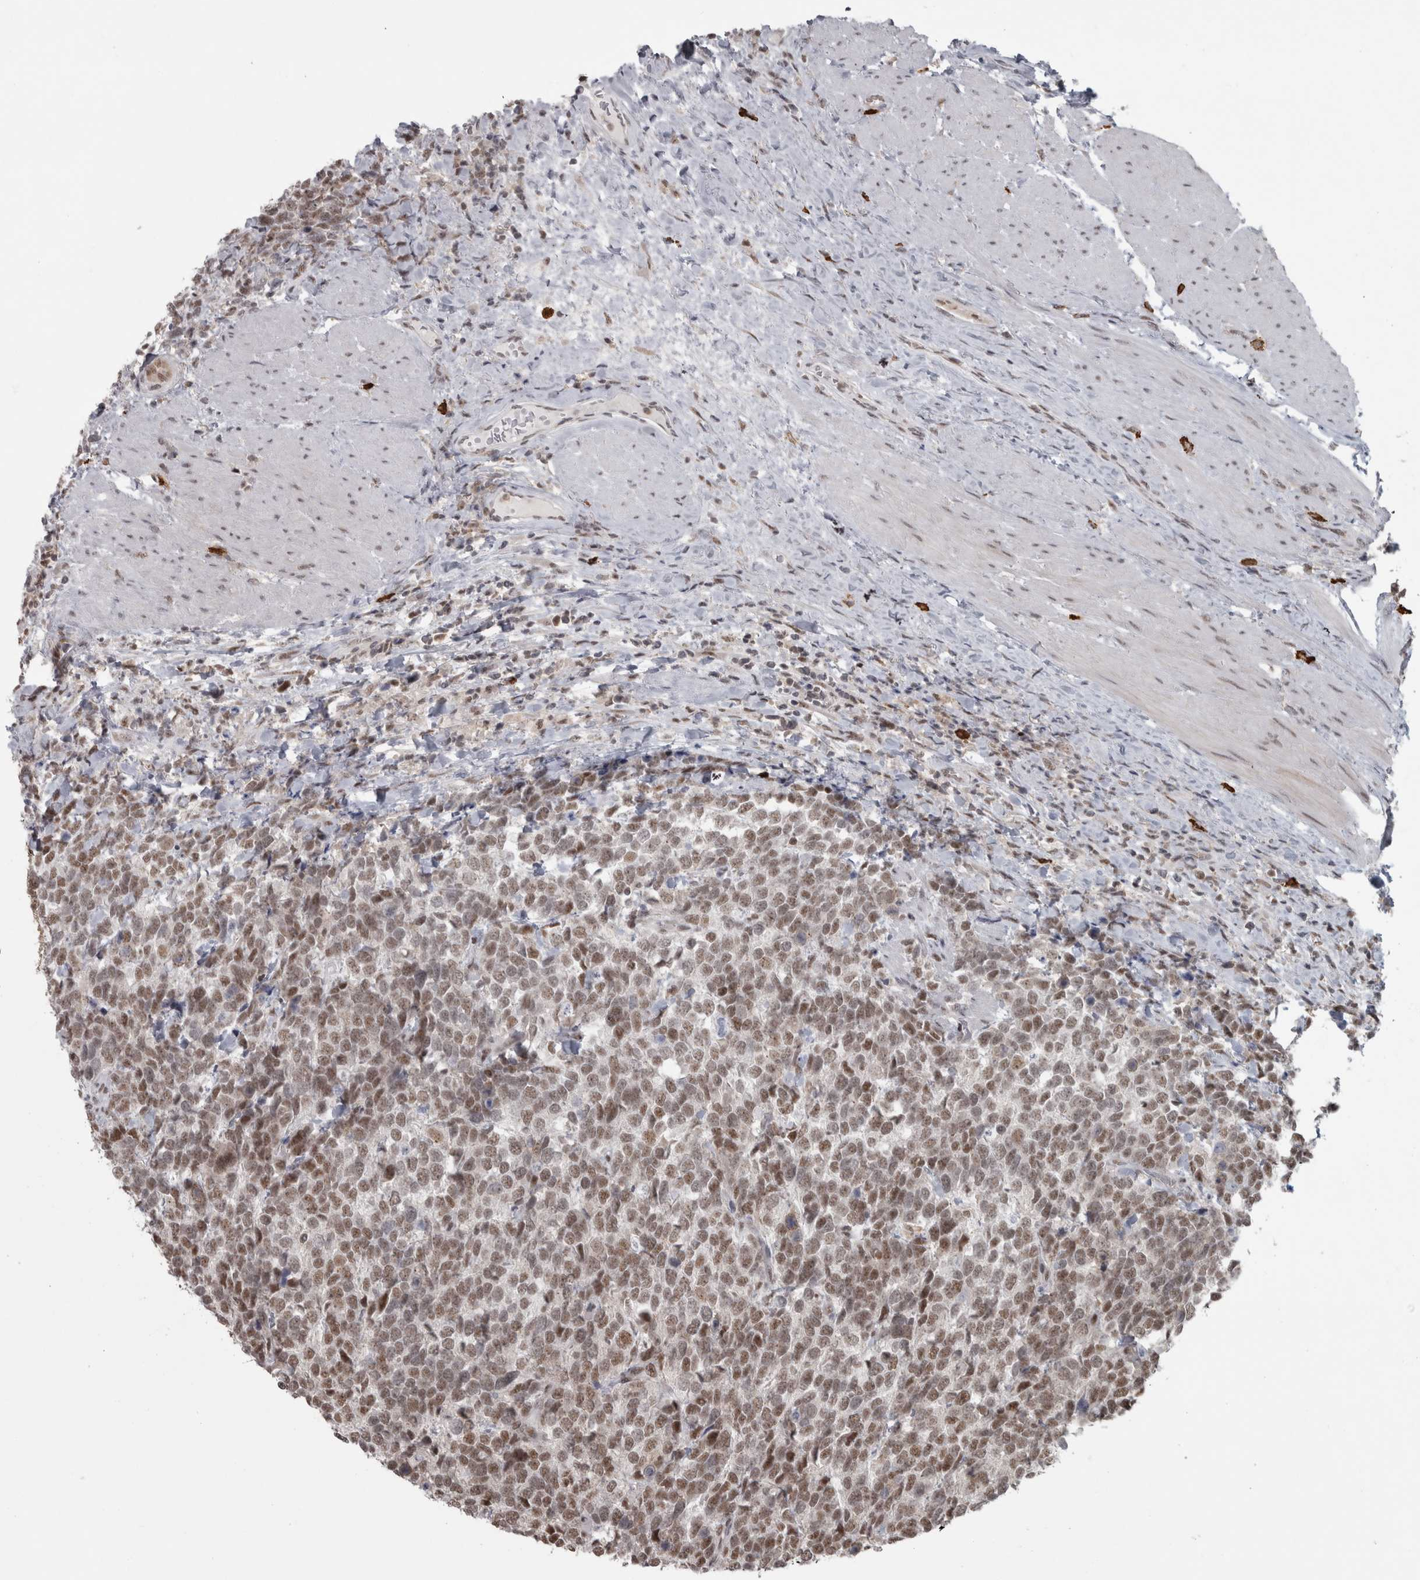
{"staining": {"intensity": "moderate", "quantity": ">75%", "location": "nuclear"}, "tissue": "urothelial cancer", "cell_type": "Tumor cells", "image_type": "cancer", "snomed": [{"axis": "morphology", "description": "Urothelial carcinoma, High grade"}, {"axis": "topography", "description": "Urinary bladder"}], "caption": "Protein expression analysis of urothelial cancer reveals moderate nuclear staining in approximately >75% of tumor cells. (brown staining indicates protein expression, while blue staining denotes nuclei).", "gene": "MICU3", "patient": {"sex": "female", "age": 82}}